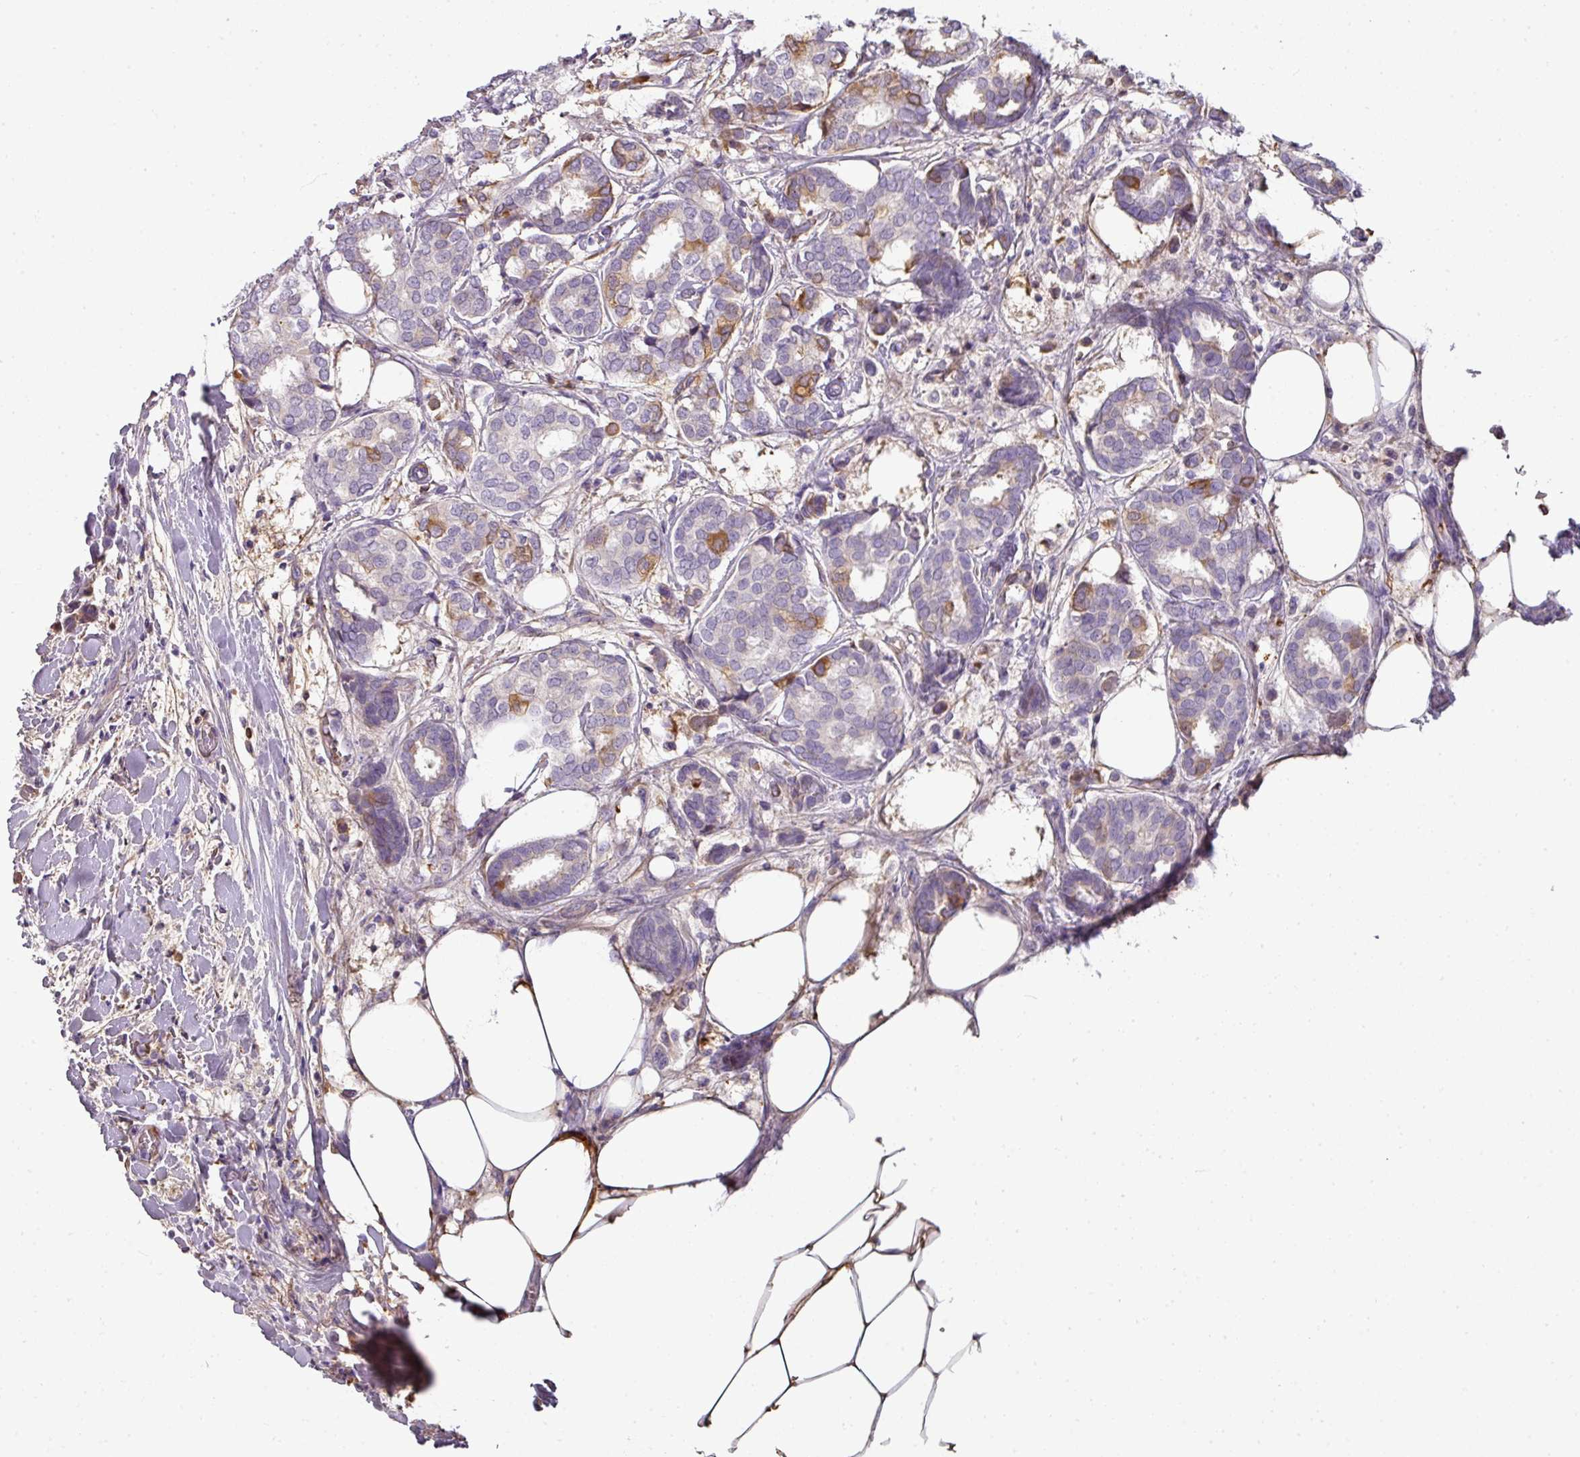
{"staining": {"intensity": "moderate", "quantity": "<25%", "location": "cytoplasmic/membranous"}, "tissue": "breast cancer", "cell_type": "Tumor cells", "image_type": "cancer", "snomed": [{"axis": "morphology", "description": "Duct carcinoma"}, {"axis": "topography", "description": "Breast"}], "caption": "IHC (DAB (3,3'-diaminobenzidine)) staining of breast cancer displays moderate cytoplasmic/membranous protein staining in approximately <25% of tumor cells. (DAB (3,3'-diaminobenzidine) = brown stain, brightfield microscopy at high magnification).", "gene": "CCZ1", "patient": {"sex": "female", "age": 73}}